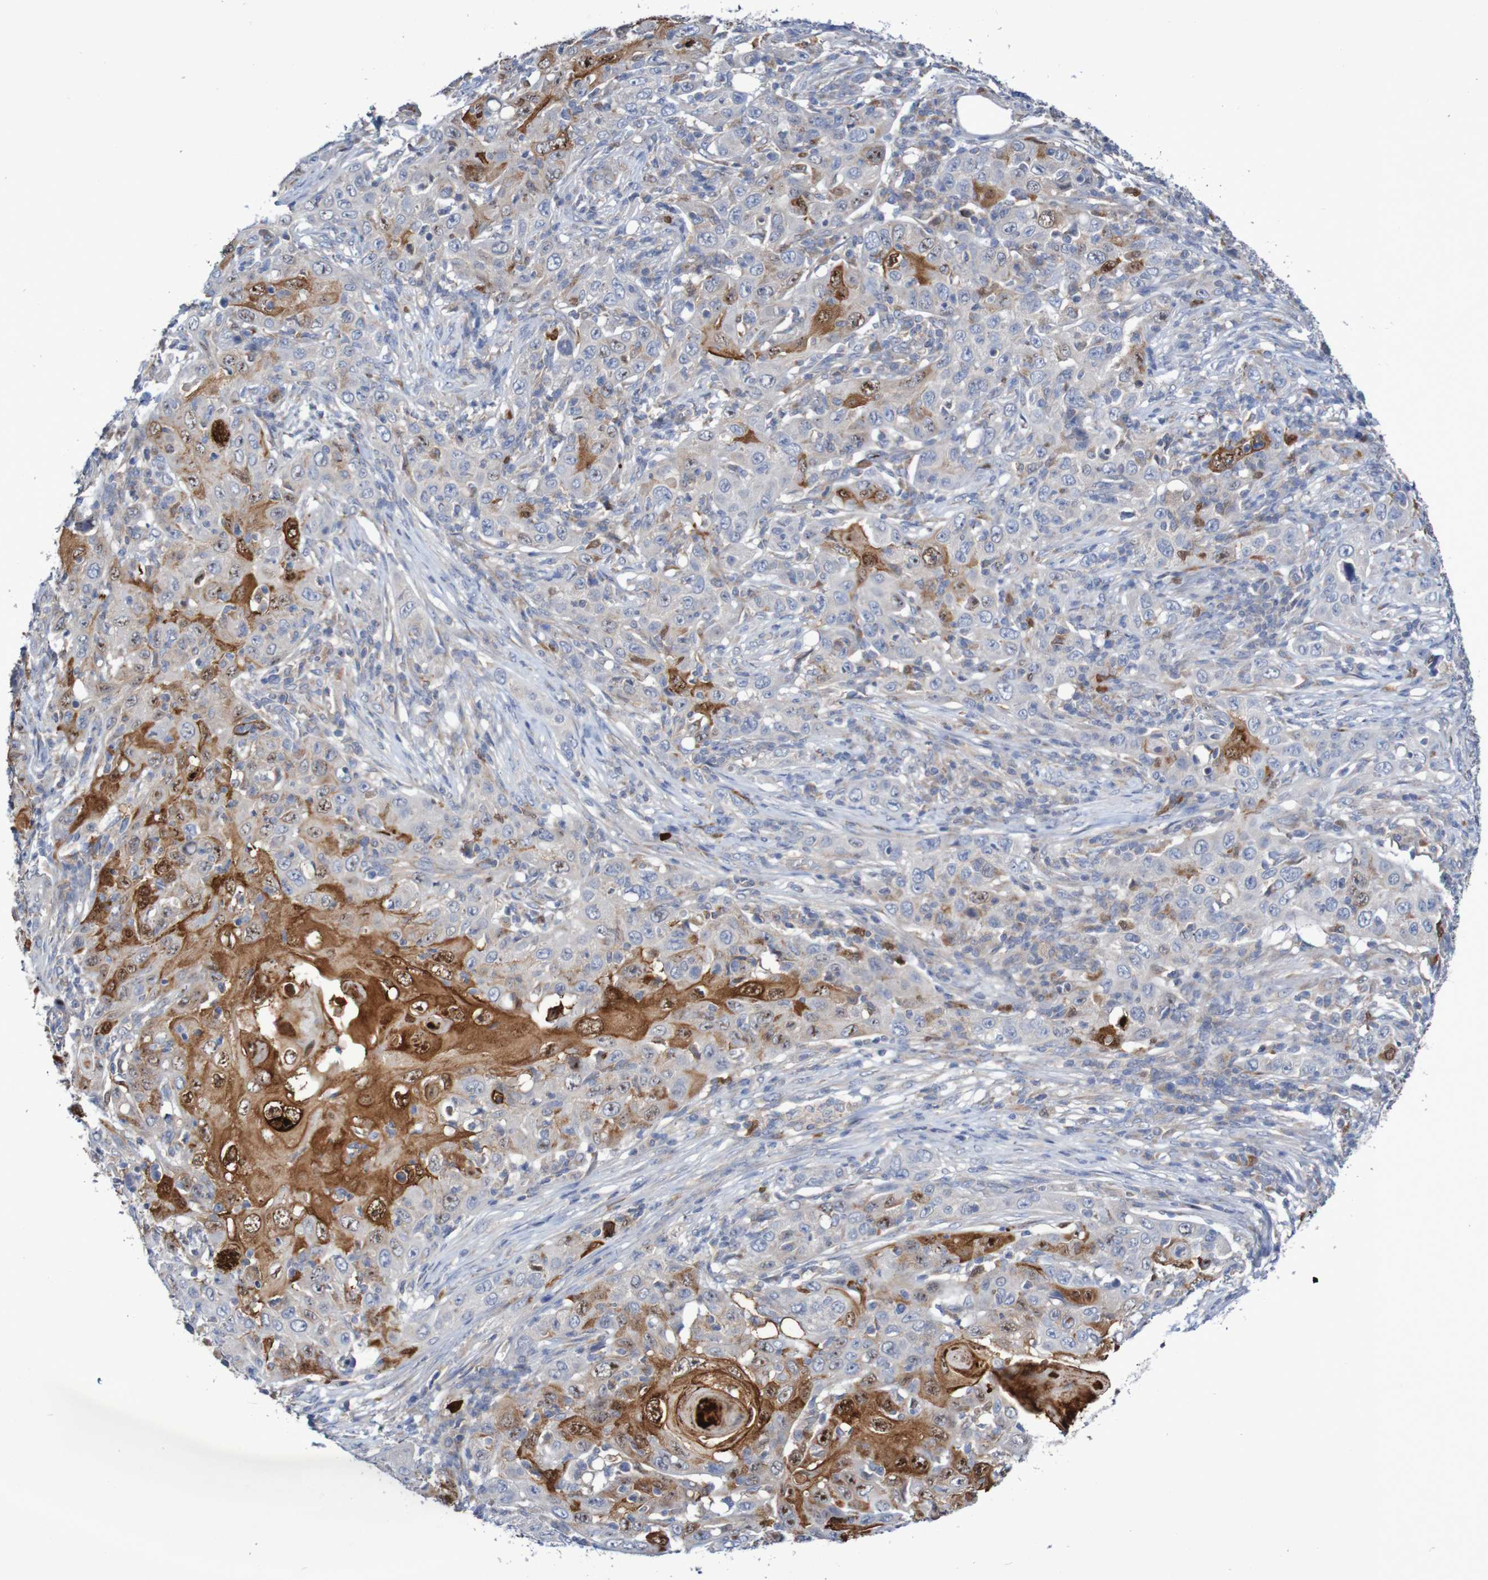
{"staining": {"intensity": "strong", "quantity": "<25%", "location": "cytoplasmic/membranous,nuclear"}, "tissue": "skin cancer", "cell_type": "Tumor cells", "image_type": "cancer", "snomed": [{"axis": "morphology", "description": "Squamous cell carcinoma, NOS"}, {"axis": "topography", "description": "Skin"}], "caption": "A micrograph of human skin cancer (squamous cell carcinoma) stained for a protein exhibits strong cytoplasmic/membranous and nuclear brown staining in tumor cells.", "gene": "PARP4", "patient": {"sex": "female", "age": 88}}